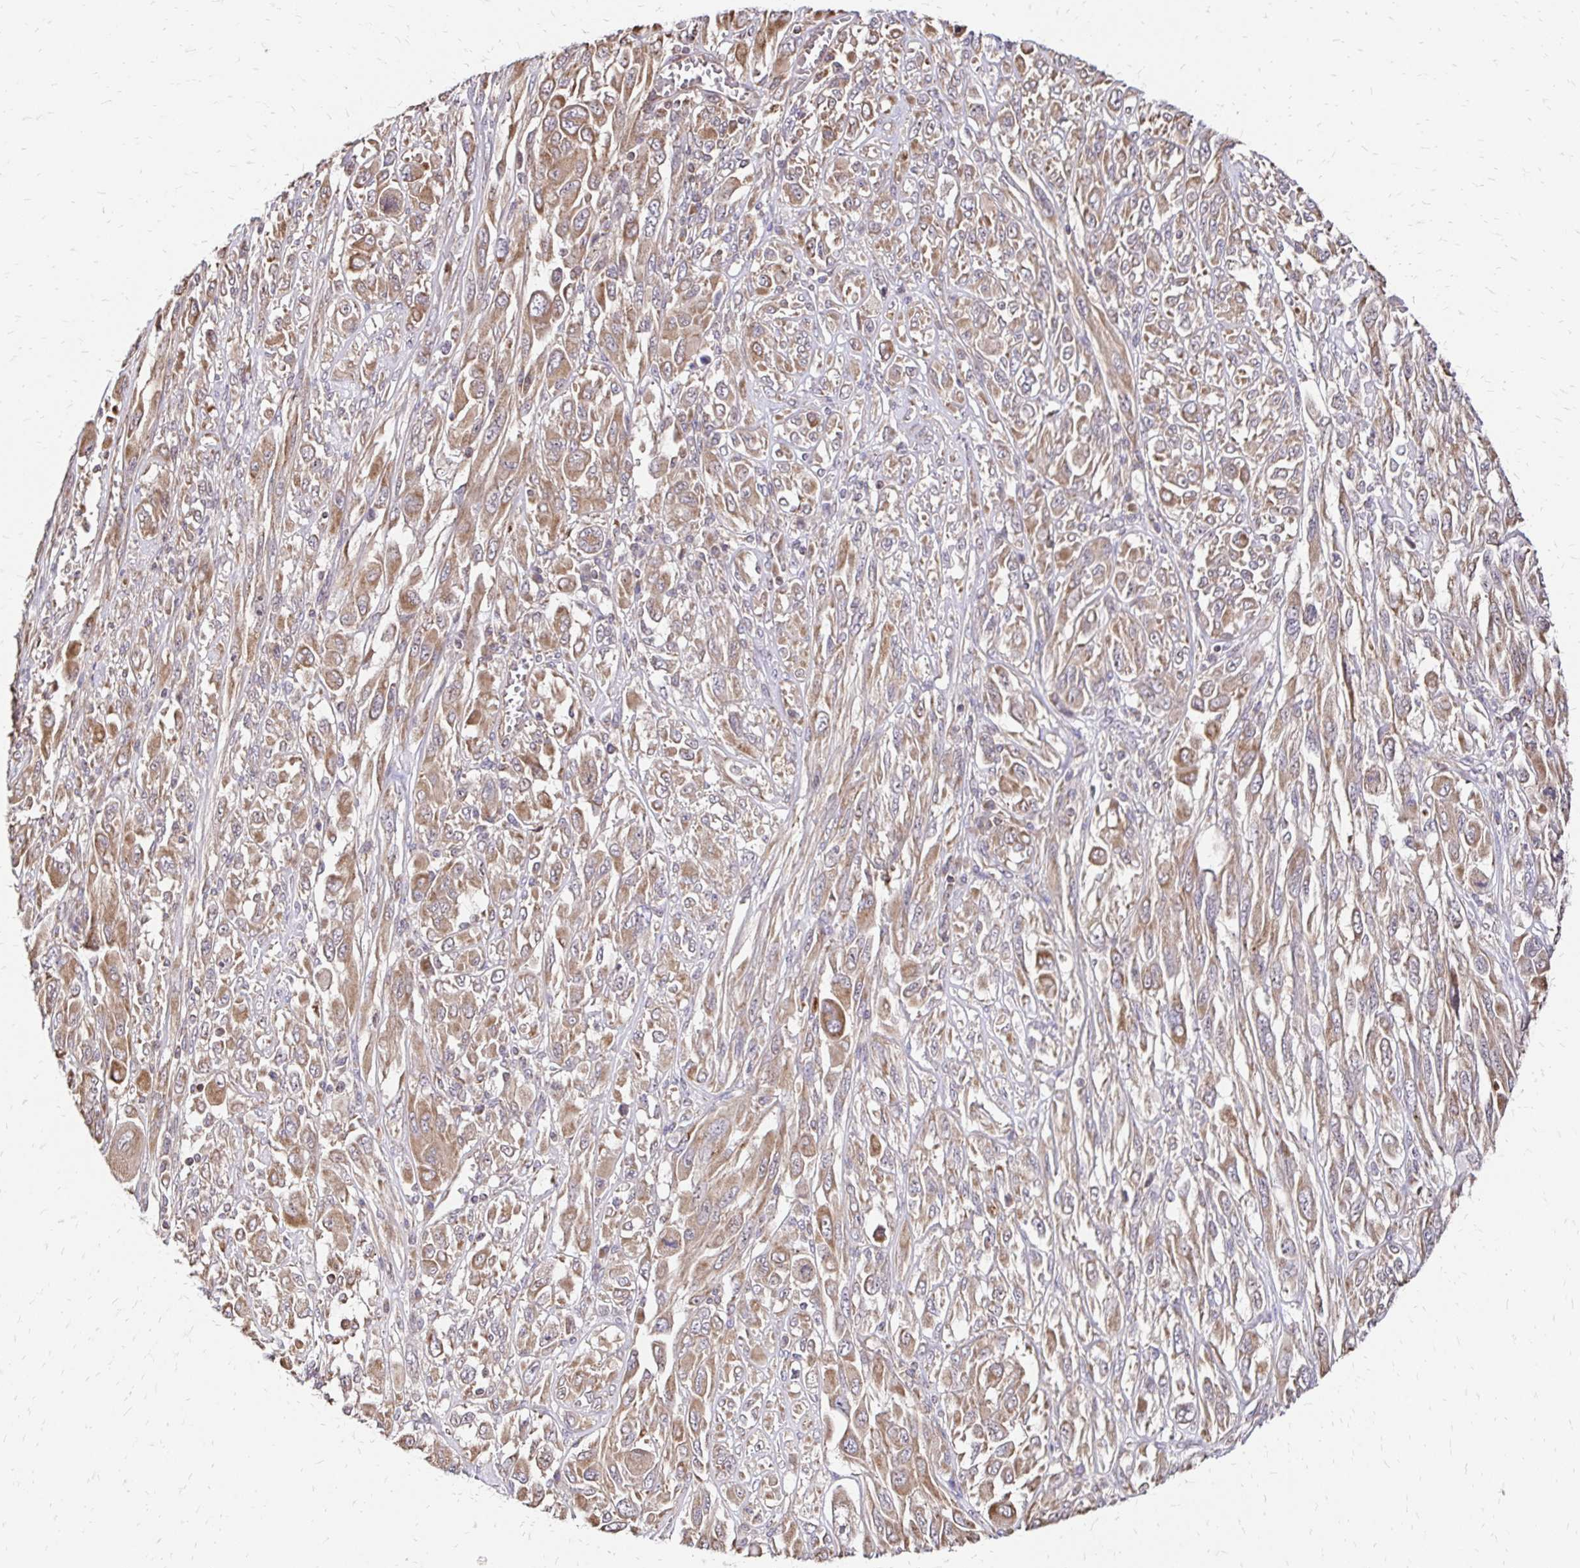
{"staining": {"intensity": "moderate", "quantity": ">75%", "location": "cytoplasmic/membranous"}, "tissue": "melanoma", "cell_type": "Tumor cells", "image_type": "cancer", "snomed": [{"axis": "morphology", "description": "Malignant melanoma, NOS"}, {"axis": "topography", "description": "Skin"}], "caption": "The immunohistochemical stain shows moderate cytoplasmic/membranous positivity in tumor cells of malignant melanoma tissue.", "gene": "ZW10", "patient": {"sex": "female", "age": 91}}